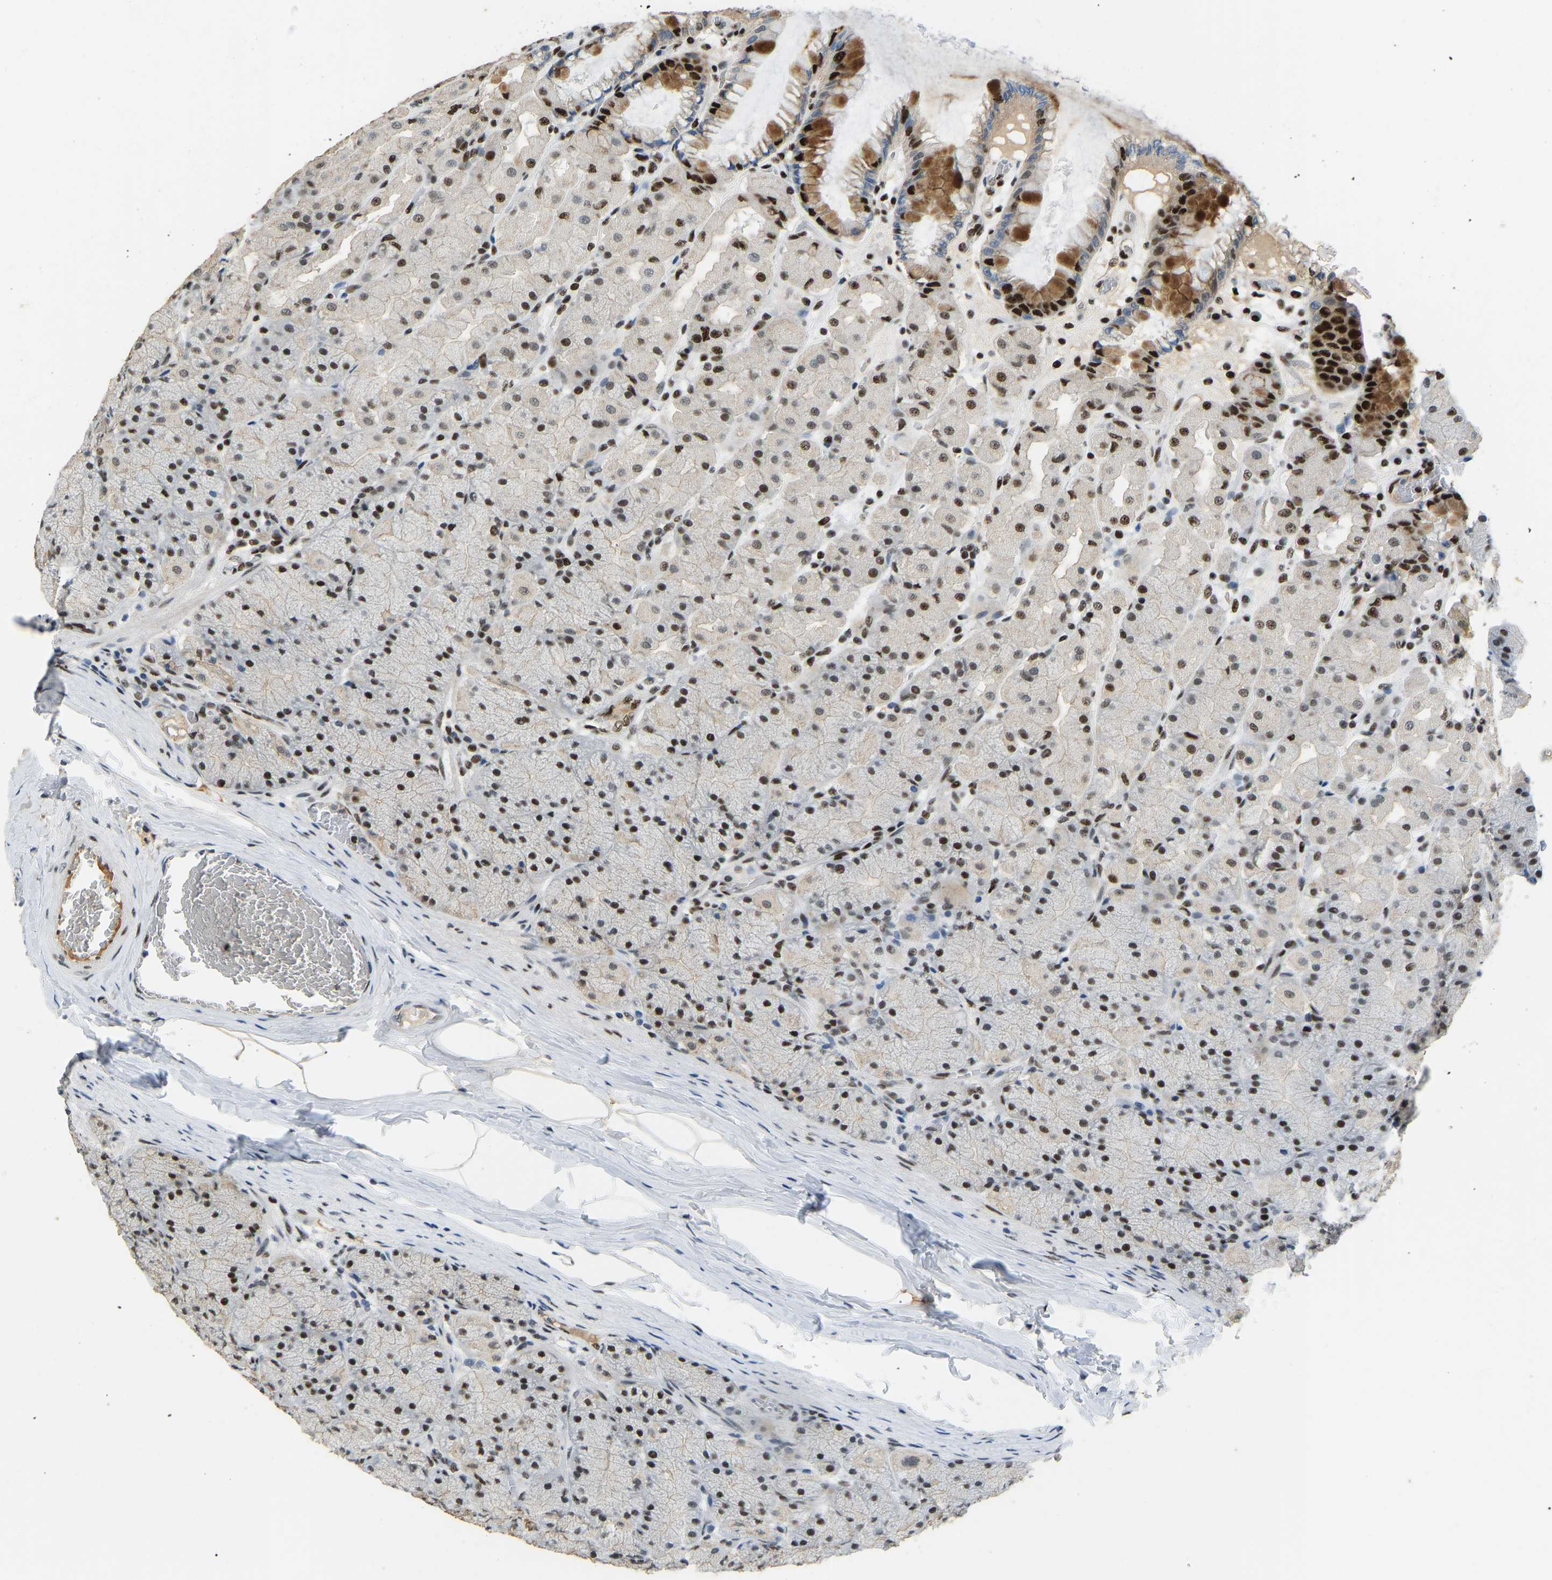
{"staining": {"intensity": "strong", "quantity": "25%-75%", "location": "cytoplasmic/membranous,nuclear"}, "tissue": "stomach", "cell_type": "Glandular cells", "image_type": "normal", "snomed": [{"axis": "morphology", "description": "Normal tissue, NOS"}, {"axis": "topography", "description": "Stomach, upper"}], "caption": "Strong cytoplasmic/membranous,nuclear staining for a protein is present in approximately 25%-75% of glandular cells of normal stomach using immunohistochemistry (IHC).", "gene": "FOXK1", "patient": {"sex": "female", "age": 56}}